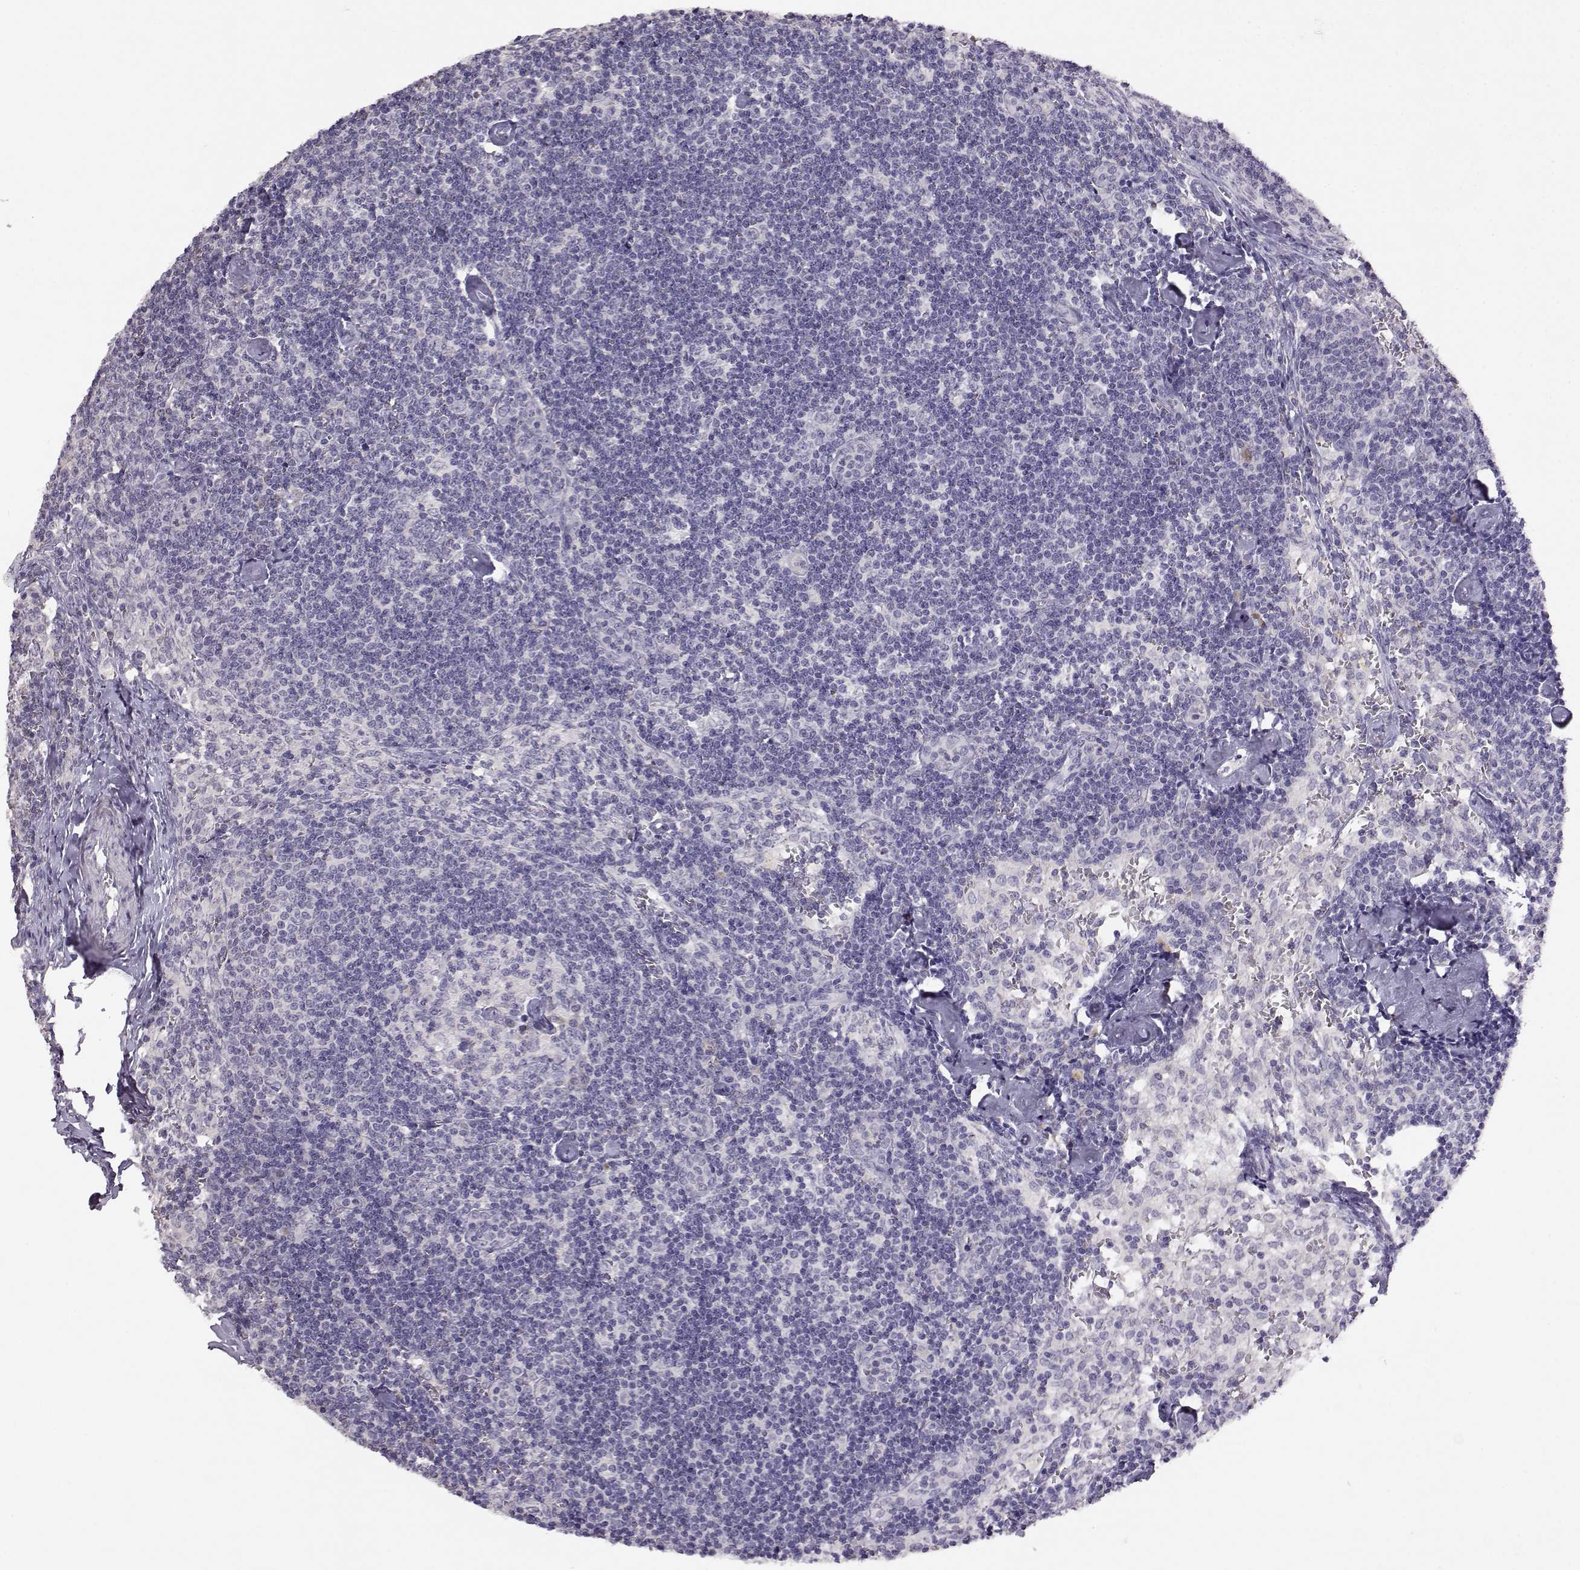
{"staining": {"intensity": "negative", "quantity": "none", "location": "none"}, "tissue": "lymph node", "cell_type": "Germinal center cells", "image_type": "normal", "snomed": [{"axis": "morphology", "description": "Normal tissue, NOS"}, {"axis": "topography", "description": "Lymph node"}], "caption": "High power microscopy histopathology image of an IHC micrograph of benign lymph node, revealing no significant positivity in germinal center cells.", "gene": "TACR1", "patient": {"sex": "female", "age": 50}}